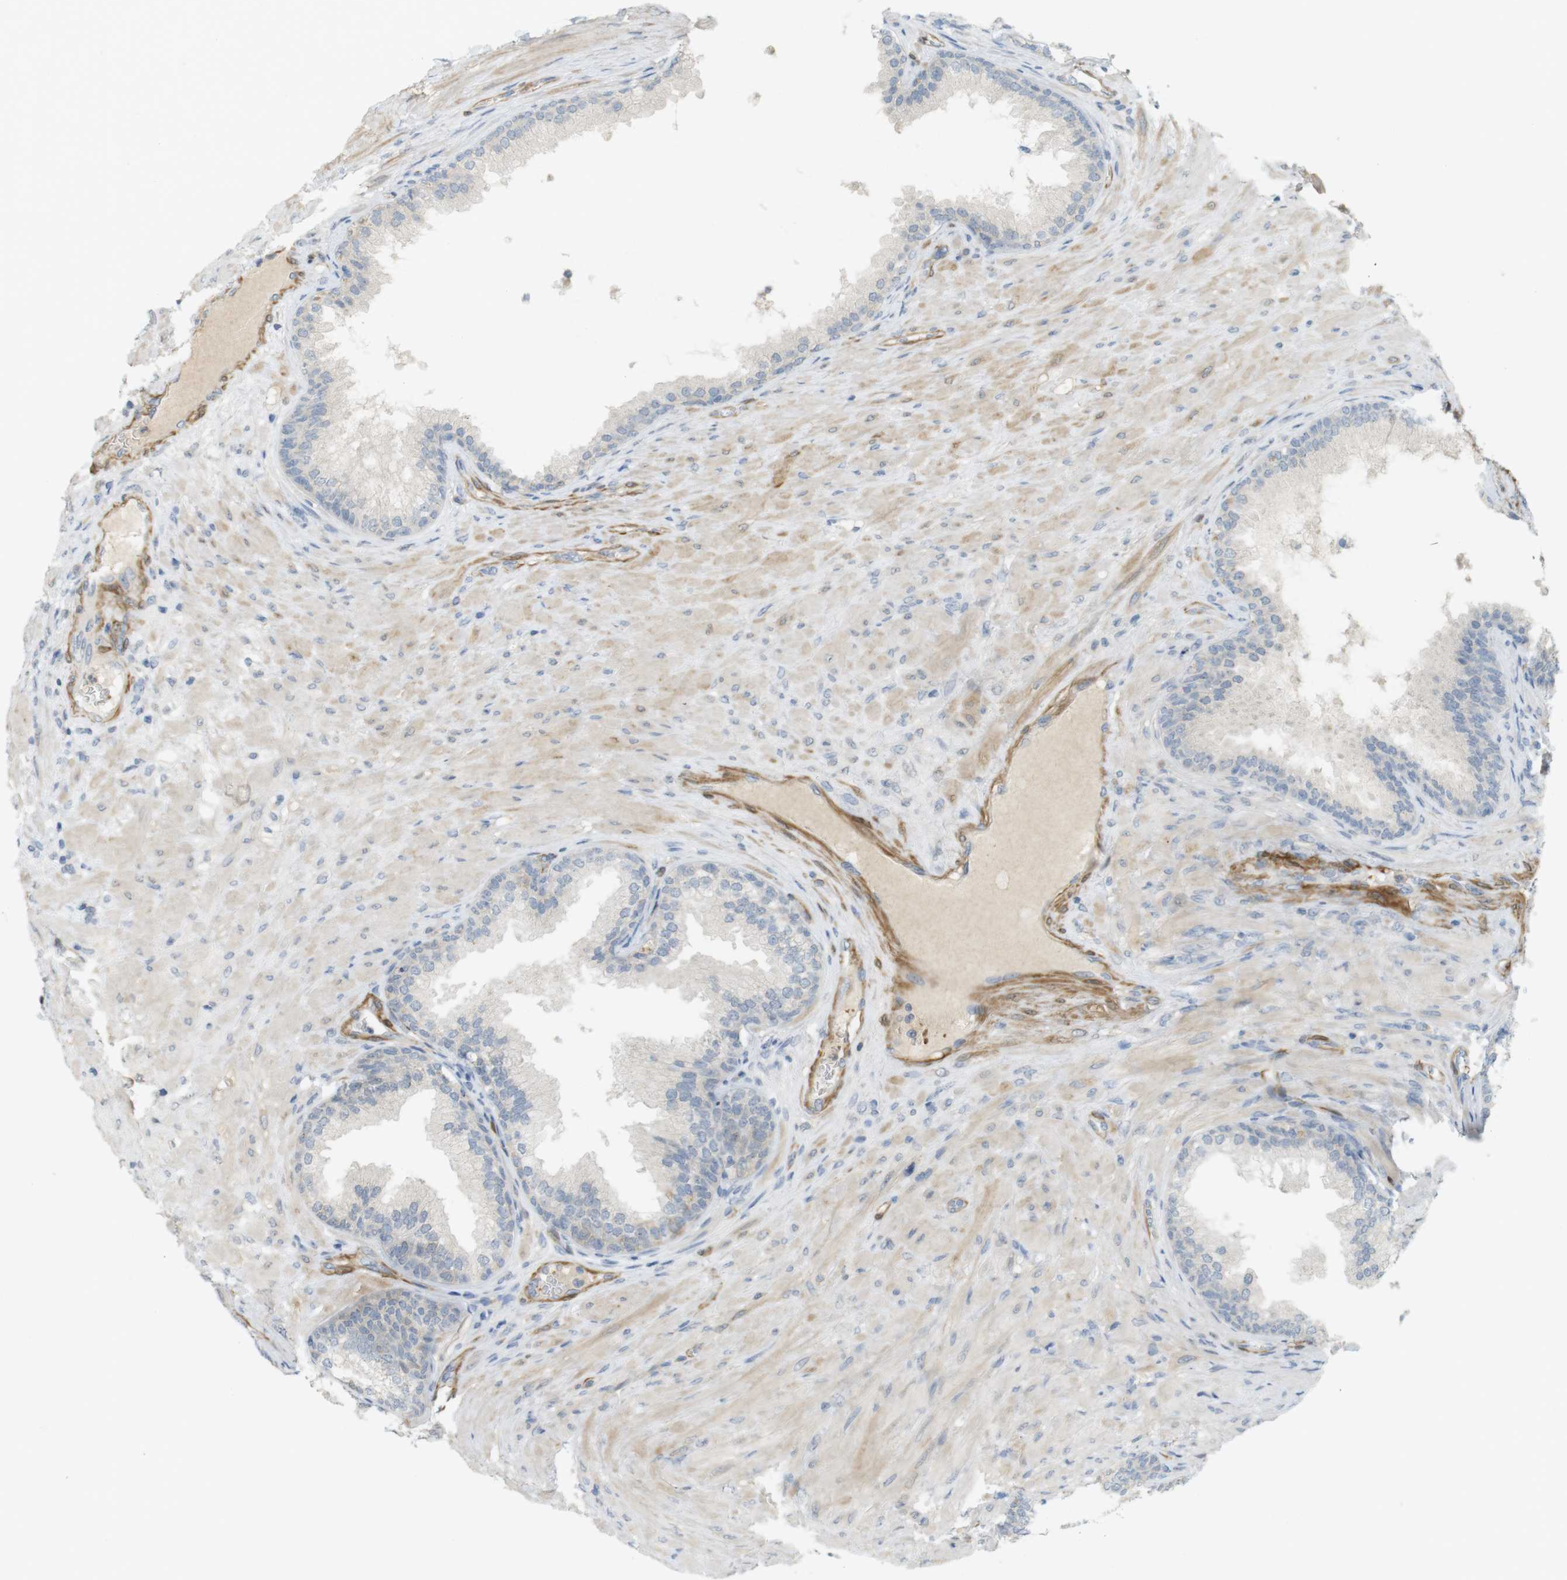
{"staining": {"intensity": "negative", "quantity": "none", "location": "none"}, "tissue": "prostate", "cell_type": "Glandular cells", "image_type": "normal", "snomed": [{"axis": "morphology", "description": "Normal tissue, NOS"}, {"axis": "topography", "description": "Prostate"}], "caption": "Micrograph shows no significant protein staining in glandular cells of benign prostate.", "gene": "PDE3A", "patient": {"sex": "male", "age": 76}}